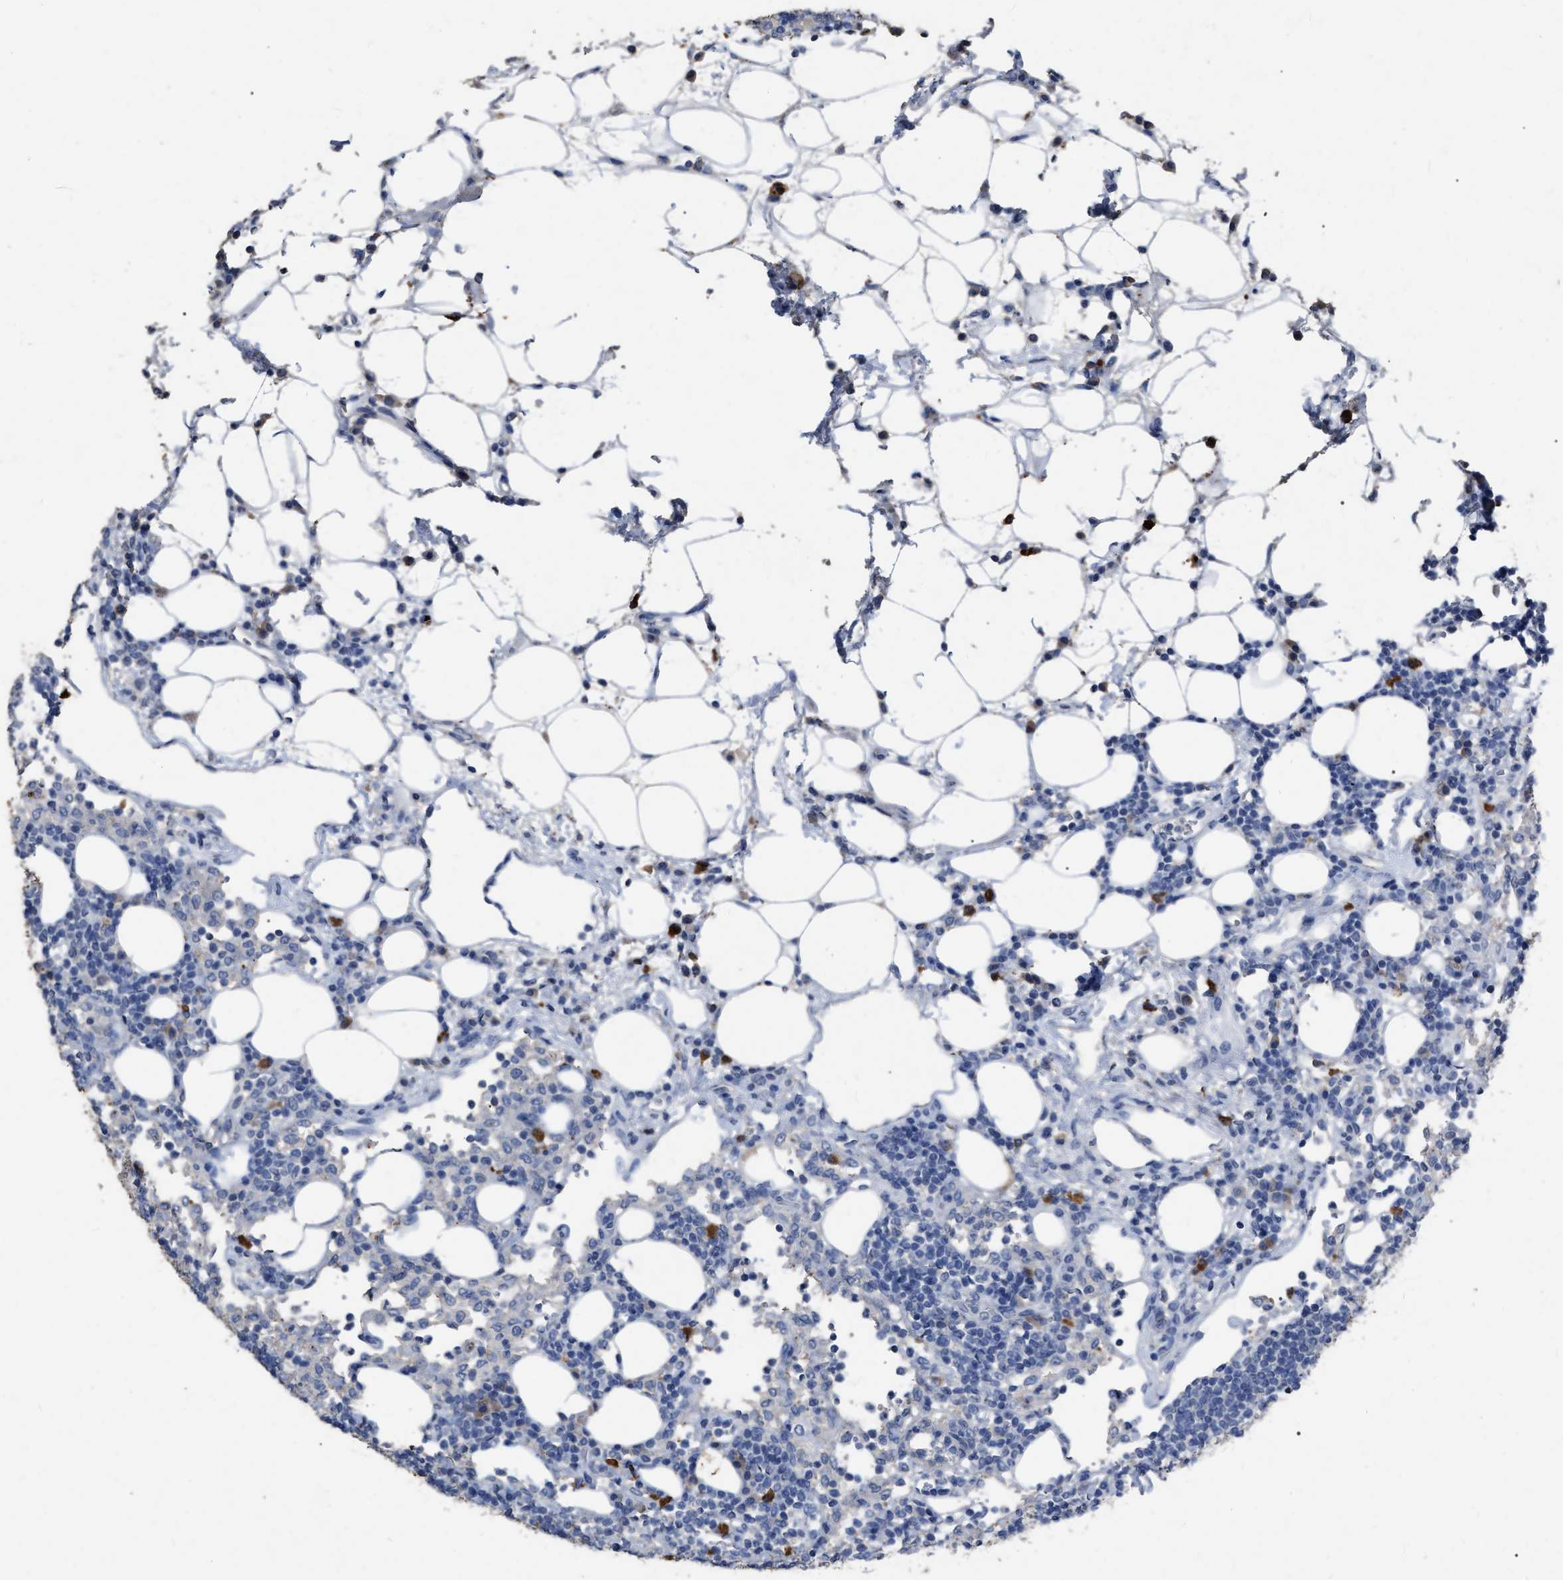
{"staining": {"intensity": "negative", "quantity": "none", "location": "none"}, "tissue": "lymph node", "cell_type": "Germinal center cells", "image_type": "normal", "snomed": [{"axis": "morphology", "description": "Normal tissue, NOS"}, {"axis": "morphology", "description": "Carcinoid, malignant, NOS"}, {"axis": "topography", "description": "Lymph node"}], "caption": "An IHC histopathology image of unremarkable lymph node is shown. There is no staining in germinal center cells of lymph node. Brightfield microscopy of IHC stained with DAB (3,3'-diaminobenzidine) (brown) and hematoxylin (blue), captured at high magnification.", "gene": "HABP2", "patient": {"sex": "male", "age": 47}}